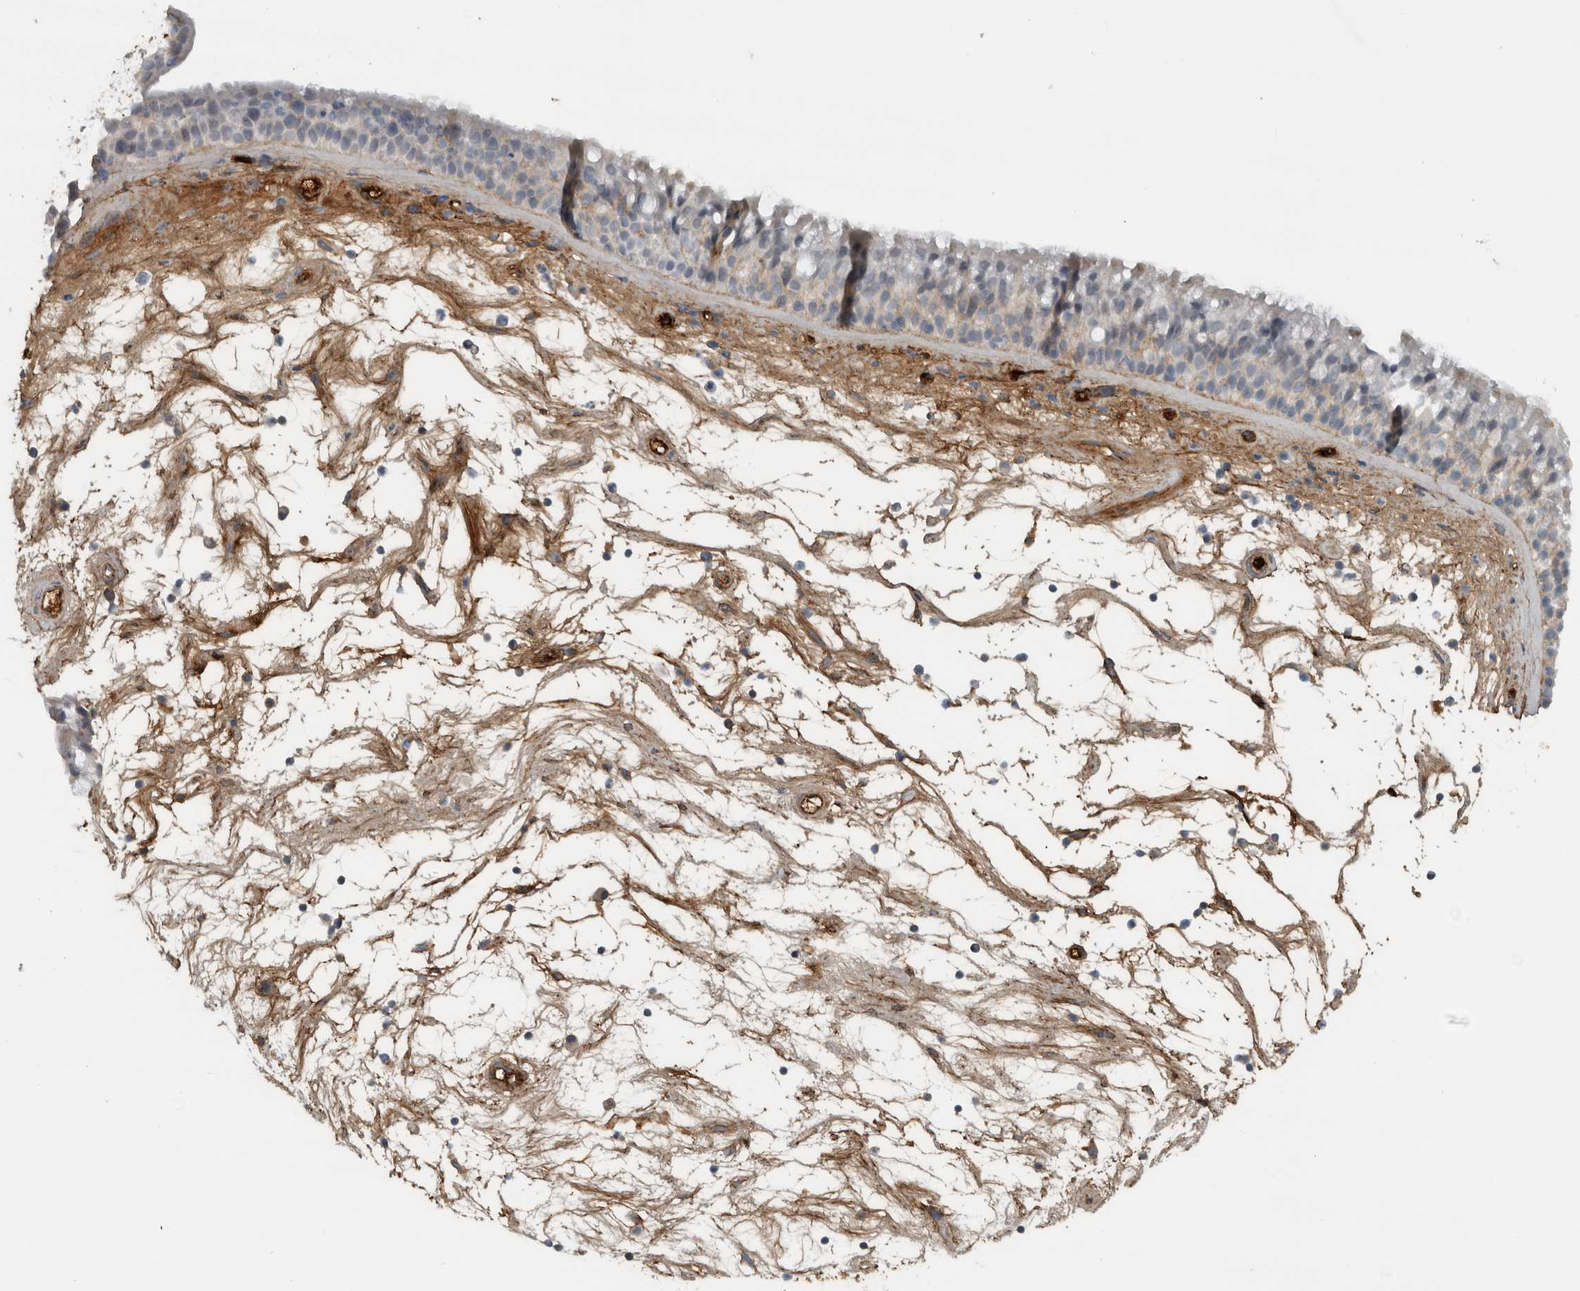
{"staining": {"intensity": "weak", "quantity": "25%-75%", "location": "cytoplasmic/membranous"}, "tissue": "nasopharynx", "cell_type": "Respiratory epithelial cells", "image_type": "normal", "snomed": [{"axis": "morphology", "description": "Normal tissue, NOS"}, {"axis": "topography", "description": "Nasopharynx"}], "caption": "Immunohistochemical staining of benign nasopharynx demonstrates weak cytoplasmic/membranous protein positivity in about 25%-75% of respiratory epithelial cells.", "gene": "FN1", "patient": {"sex": "male", "age": 64}}